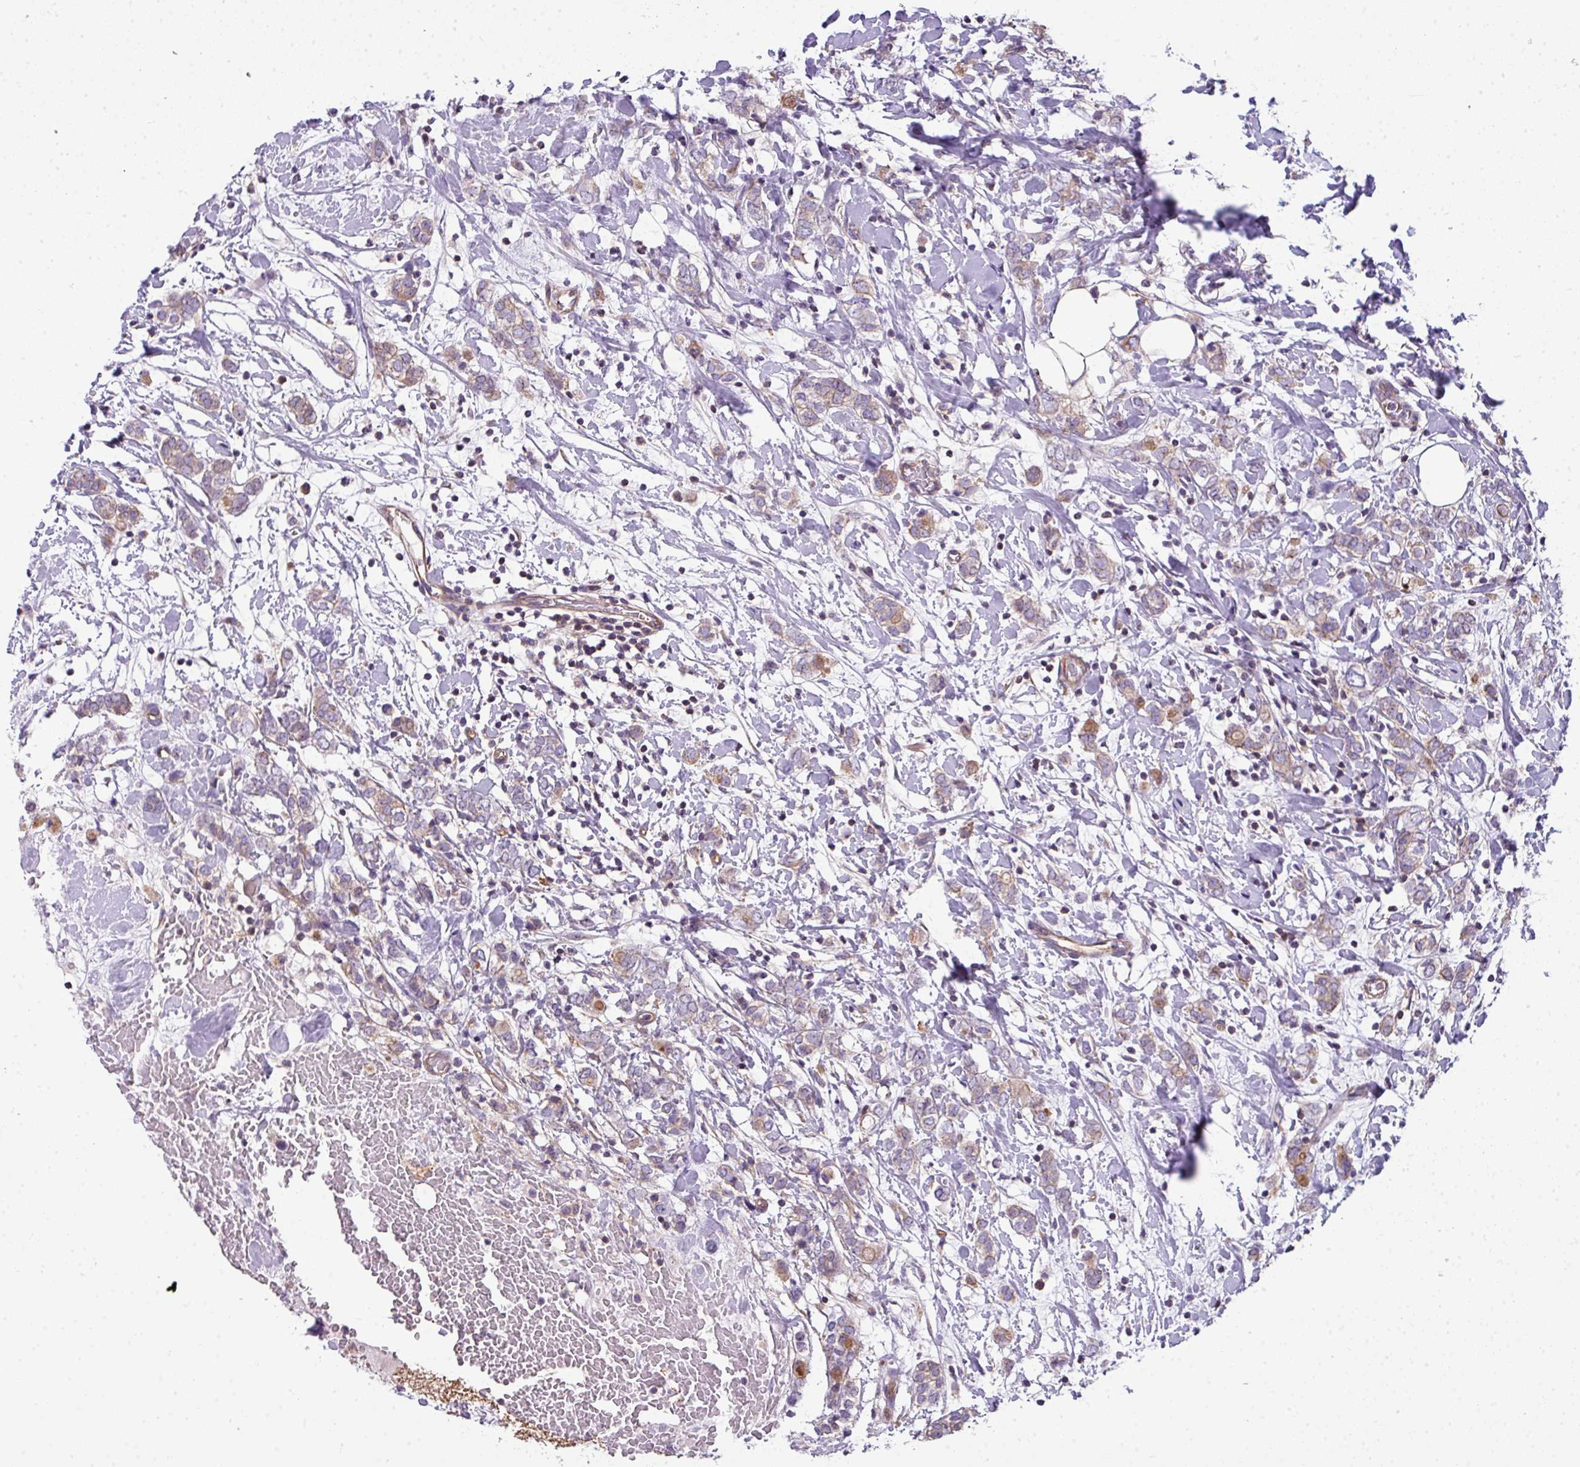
{"staining": {"intensity": "weak", "quantity": "<25%", "location": "cytoplasmic/membranous"}, "tissue": "breast cancer", "cell_type": "Tumor cells", "image_type": "cancer", "snomed": [{"axis": "morphology", "description": "Normal tissue, NOS"}, {"axis": "morphology", "description": "Lobular carcinoma"}, {"axis": "topography", "description": "Breast"}], "caption": "Breast cancer was stained to show a protein in brown. There is no significant staining in tumor cells. (Stains: DAB IHC with hematoxylin counter stain, Microscopy: brightfield microscopy at high magnification).", "gene": "PALS2", "patient": {"sex": "female", "age": 47}}